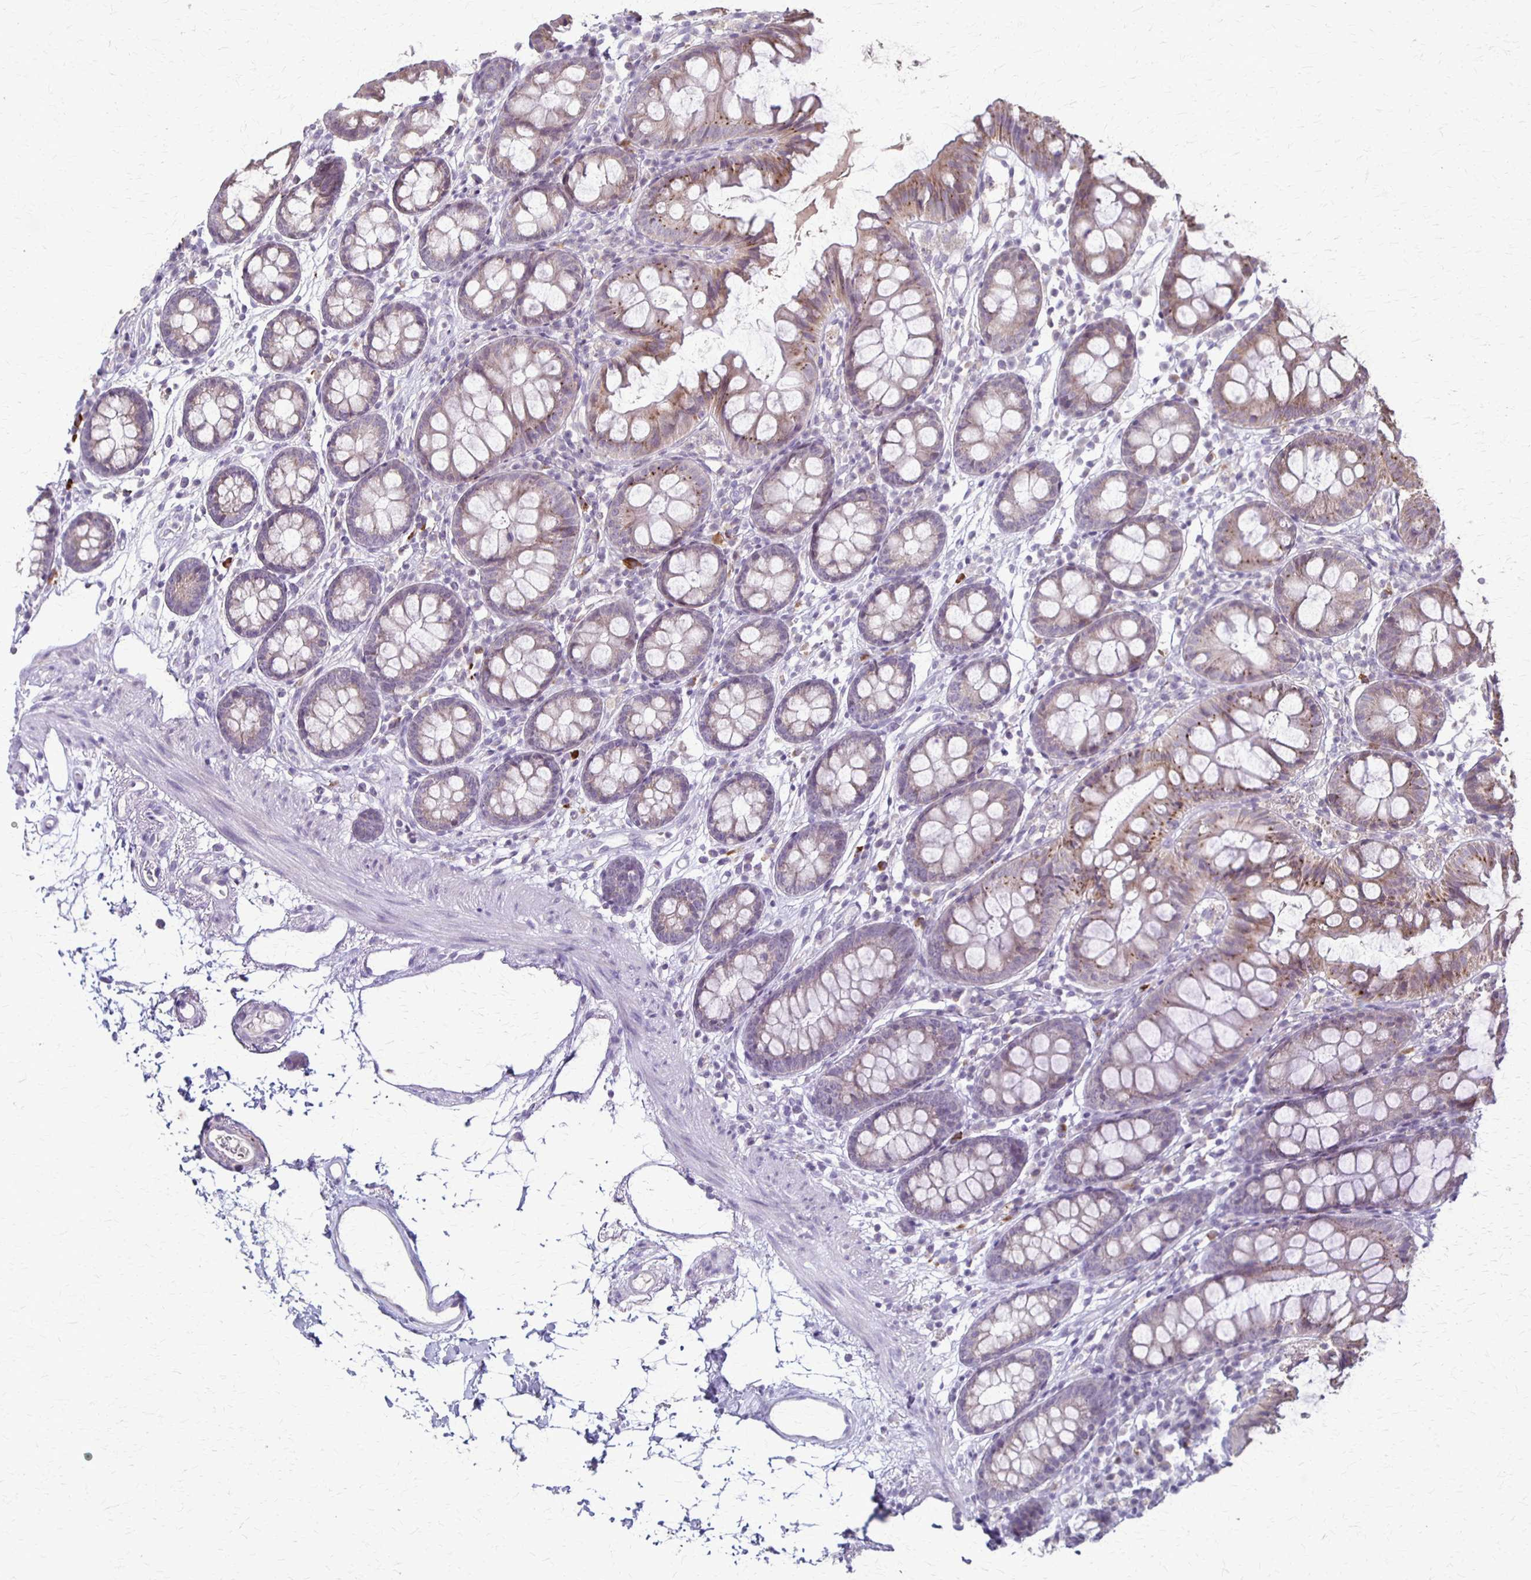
{"staining": {"intensity": "negative", "quantity": "none", "location": "none"}, "tissue": "colon", "cell_type": "Endothelial cells", "image_type": "normal", "snomed": [{"axis": "morphology", "description": "Normal tissue, NOS"}, {"axis": "topography", "description": "Colon"}], "caption": "Endothelial cells show no significant protein staining in benign colon. Brightfield microscopy of immunohistochemistry (IHC) stained with DAB (3,3'-diaminobenzidine) (brown) and hematoxylin (blue), captured at high magnification.", "gene": "SLC35E2B", "patient": {"sex": "female", "age": 84}}